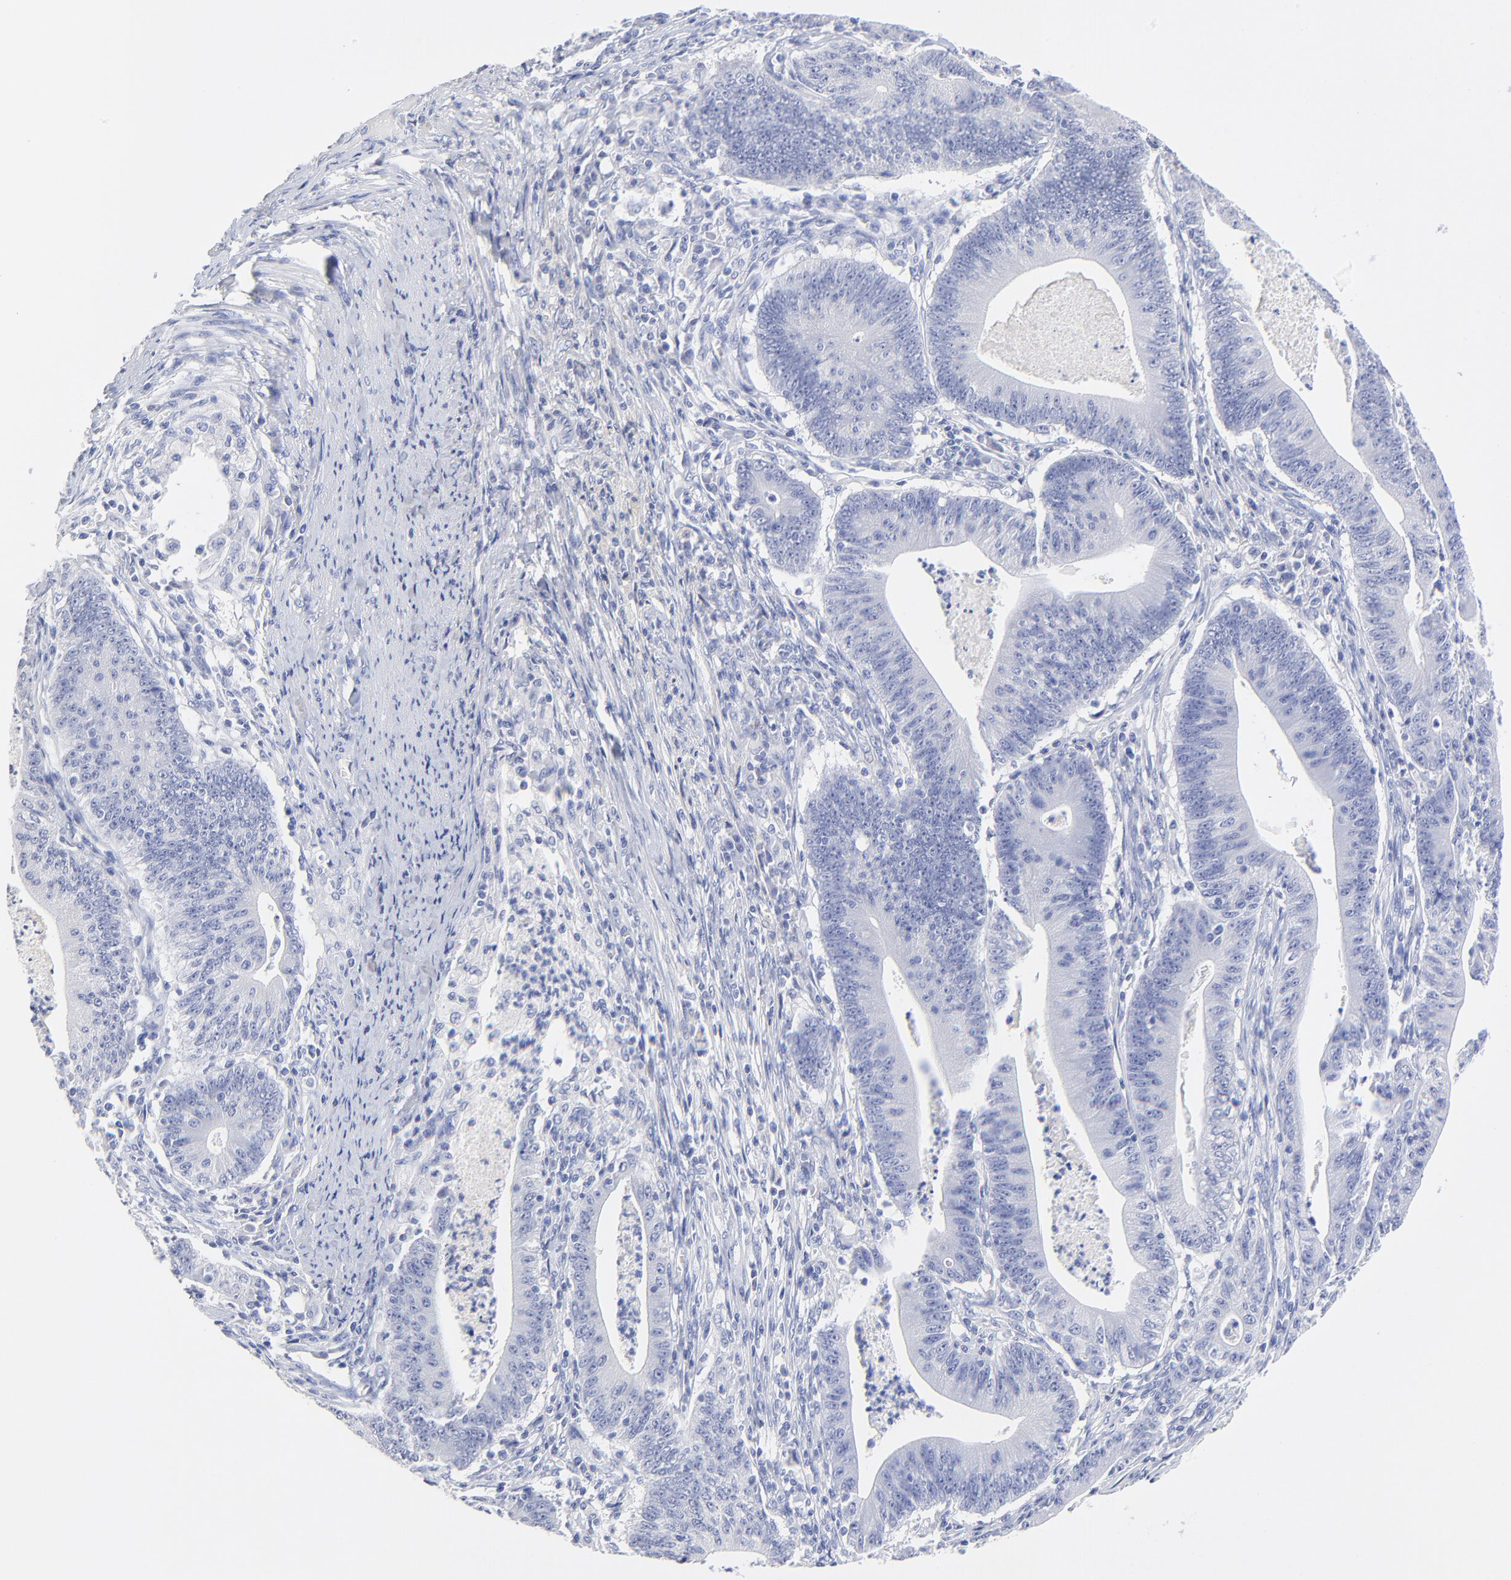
{"staining": {"intensity": "negative", "quantity": "none", "location": "none"}, "tissue": "stomach cancer", "cell_type": "Tumor cells", "image_type": "cancer", "snomed": [{"axis": "morphology", "description": "Adenocarcinoma, NOS"}, {"axis": "topography", "description": "Stomach, lower"}], "caption": "Histopathology image shows no significant protein expression in tumor cells of stomach cancer.", "gene": "SULT4A1", "patient": {"sex": "female", "age": 86}}